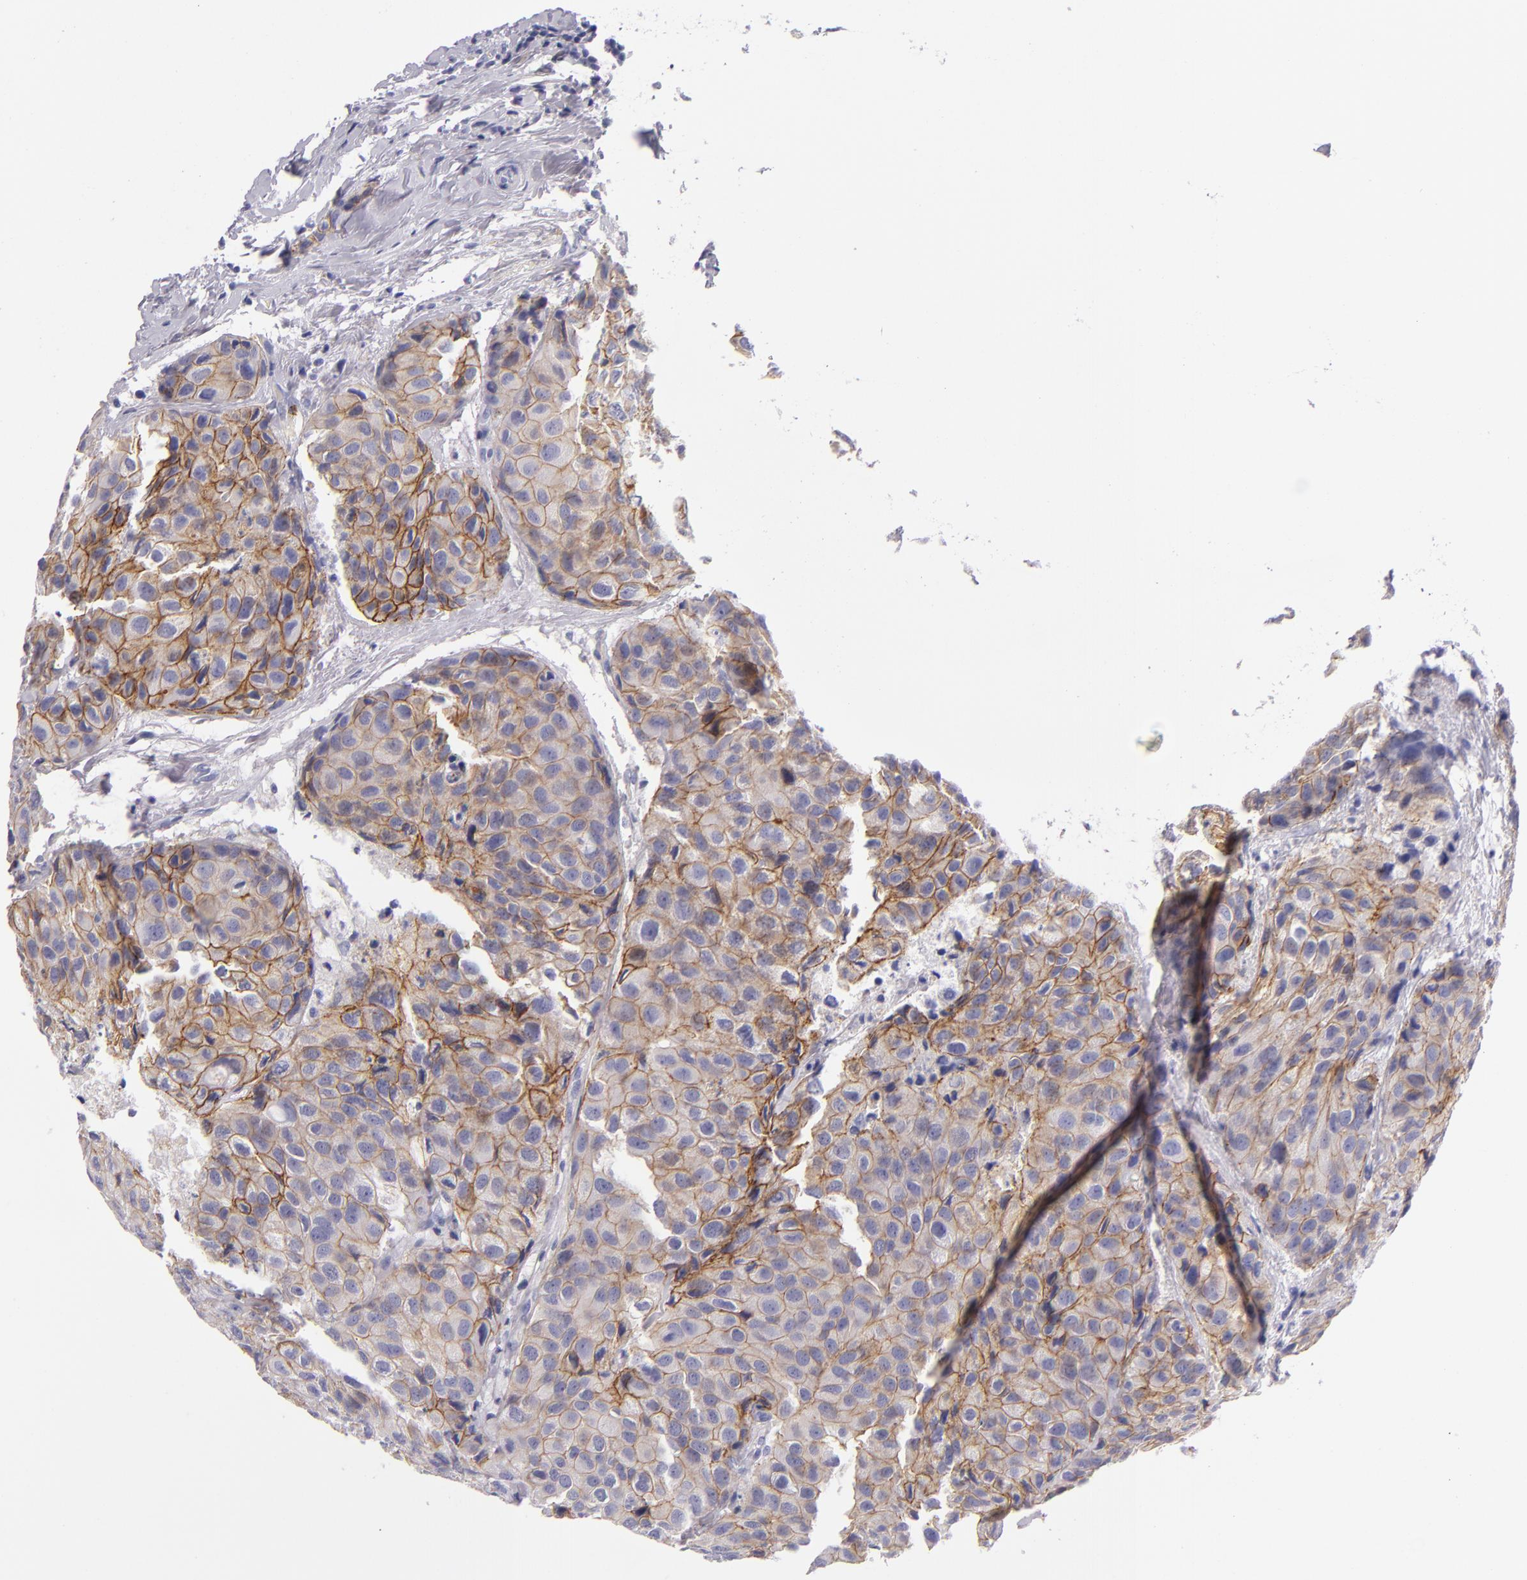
{"staining": {"intensity": "moderate", "quantity": ">75%", "location": "cytoplasmic/membranous"}, "tissue": "breast cancer", "cell_type": "Tumor cells", "image_type": "cancer", "snomed": [{"axis": "morphology", "description": "Duct carcinoma"}, {"axis": "topography", "description": "Breast"}], "caption": "Infiltrating ductal carcinoma (breast) stained with a protein marker reveals moderate staining in tumor cells.", "gene": "CDH3", "patient": {"sex": "female", "age": 68}}